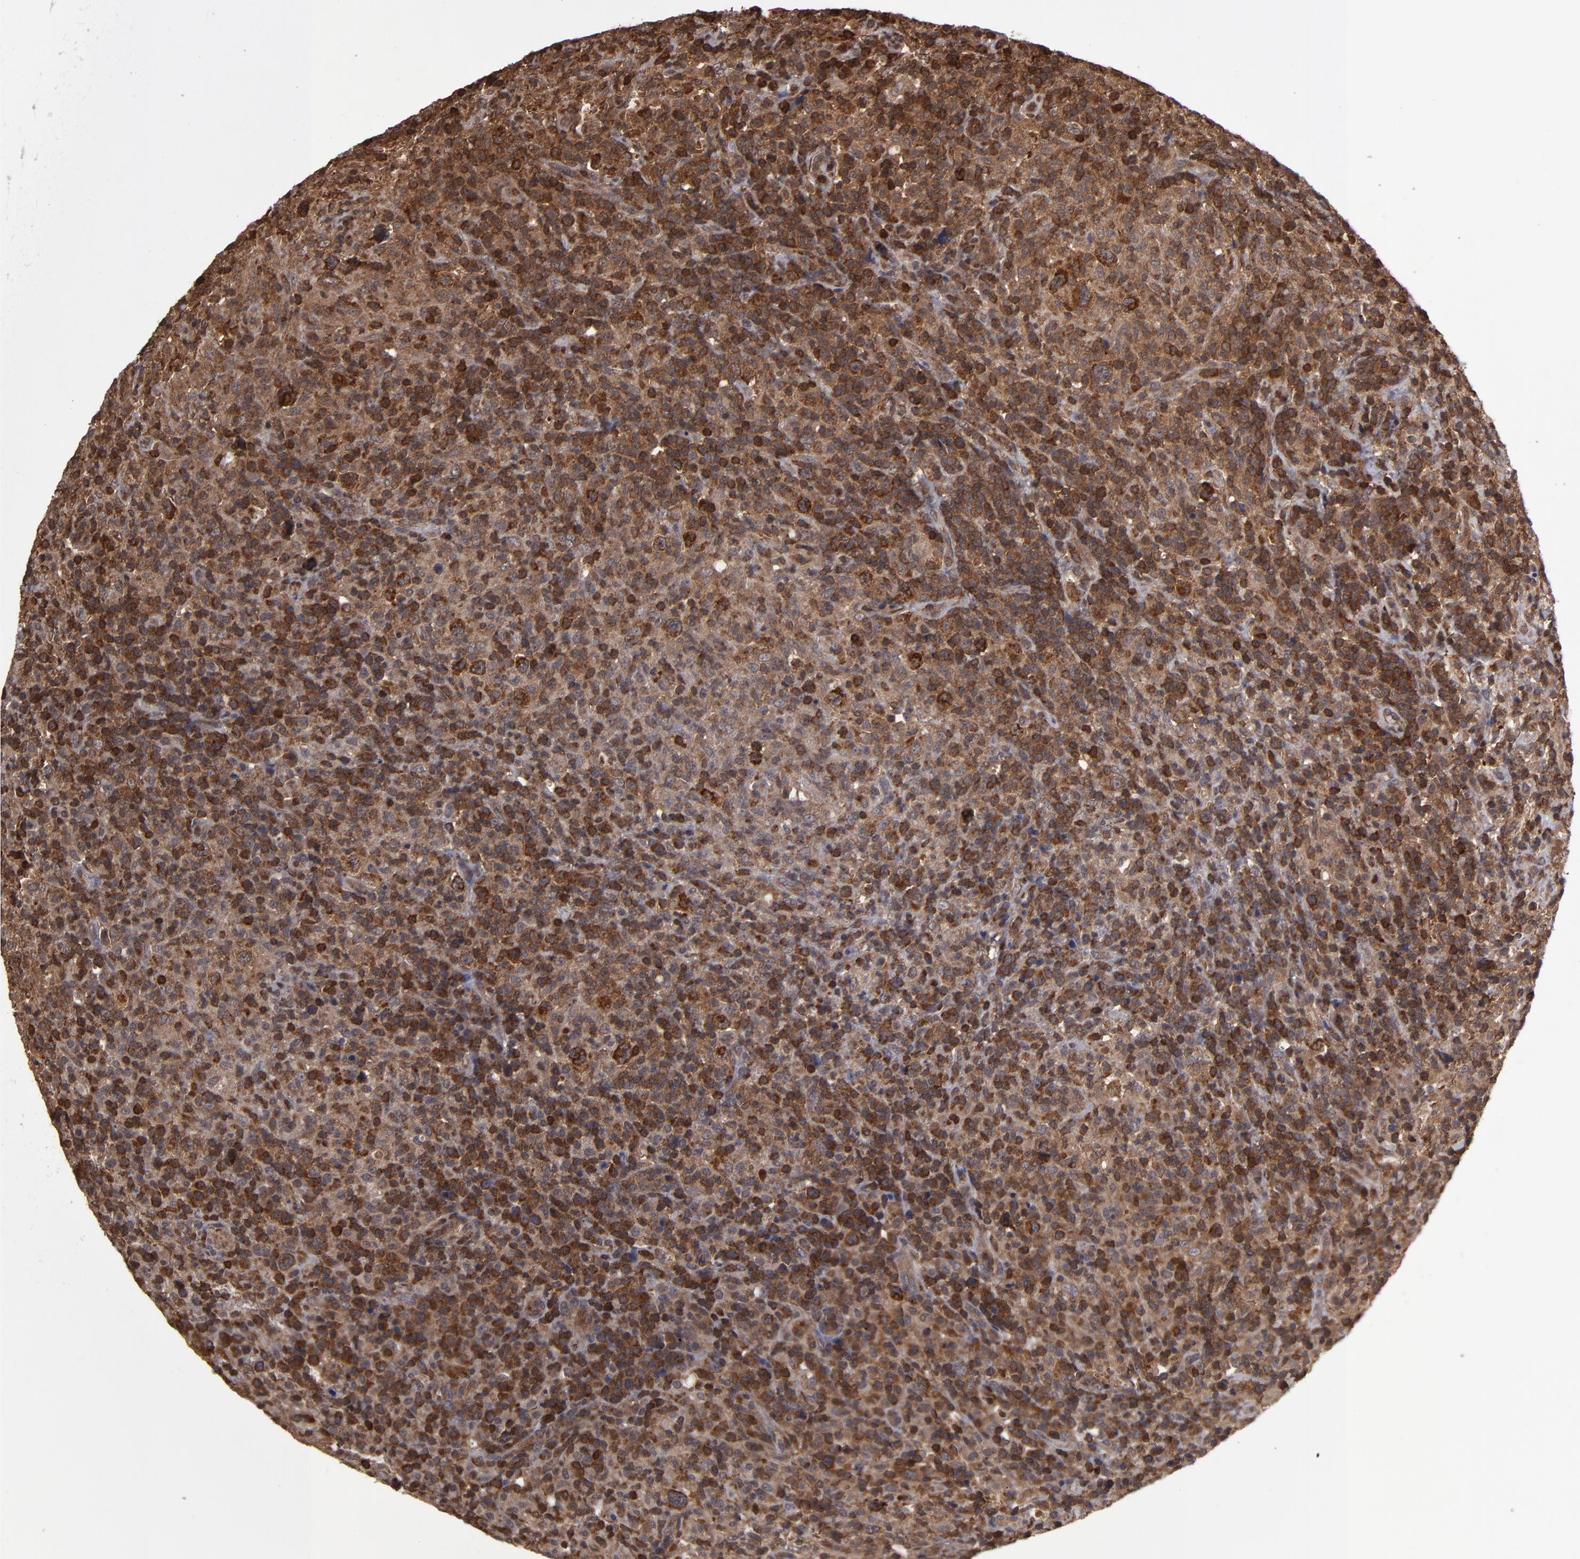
{"staining": {"intensity": "strong", "quantity": "25%-75%", "location": "cytoplasmic/membranous"}, "tissue": "lymphoma", "cell_type": "Tumor cells", "image_type": "cancer", "snomed": [{"axis": "morphology", "description": "Hodgkin's disease, NOS"}, {"axis": "topography", "description": "Lymph node"}], "caption": "Immunohistochemical staining of lymphoma displays strong cytoplasmic/membranous protein expression in about 25%-75% of tumor cells.", "gene": "RPS6KA6", "patient": {"sex": "male", "age": 65}}